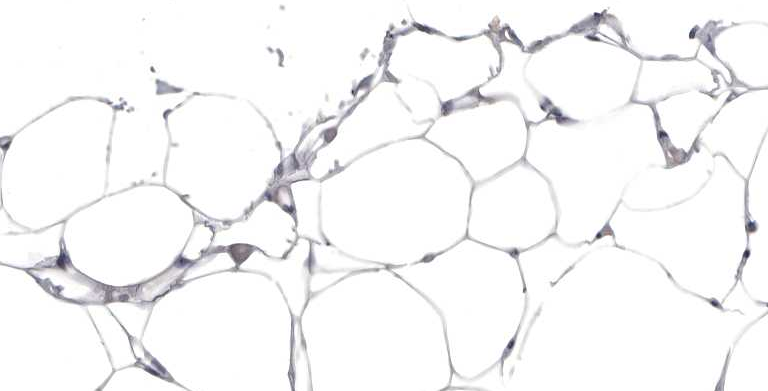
{"staining": {"intensity": "negative", "quantity": "none", "location": "none"}, "tissue": "adipose tissue", "cell_type": "Adipocytes", "image_type": "normal", "snomed": [{"axis": "morphology", "description": "Normal tissue, NOS"}, {"axis": "topography", "description": "Breast"}], "caption": "The histopathology image demonstrates no significant staining in adipocytes of adipose tissue. Nuclei are stained in blue.", "gene": "WRAP73", "patient": {"sex": "female", "age": 23}}